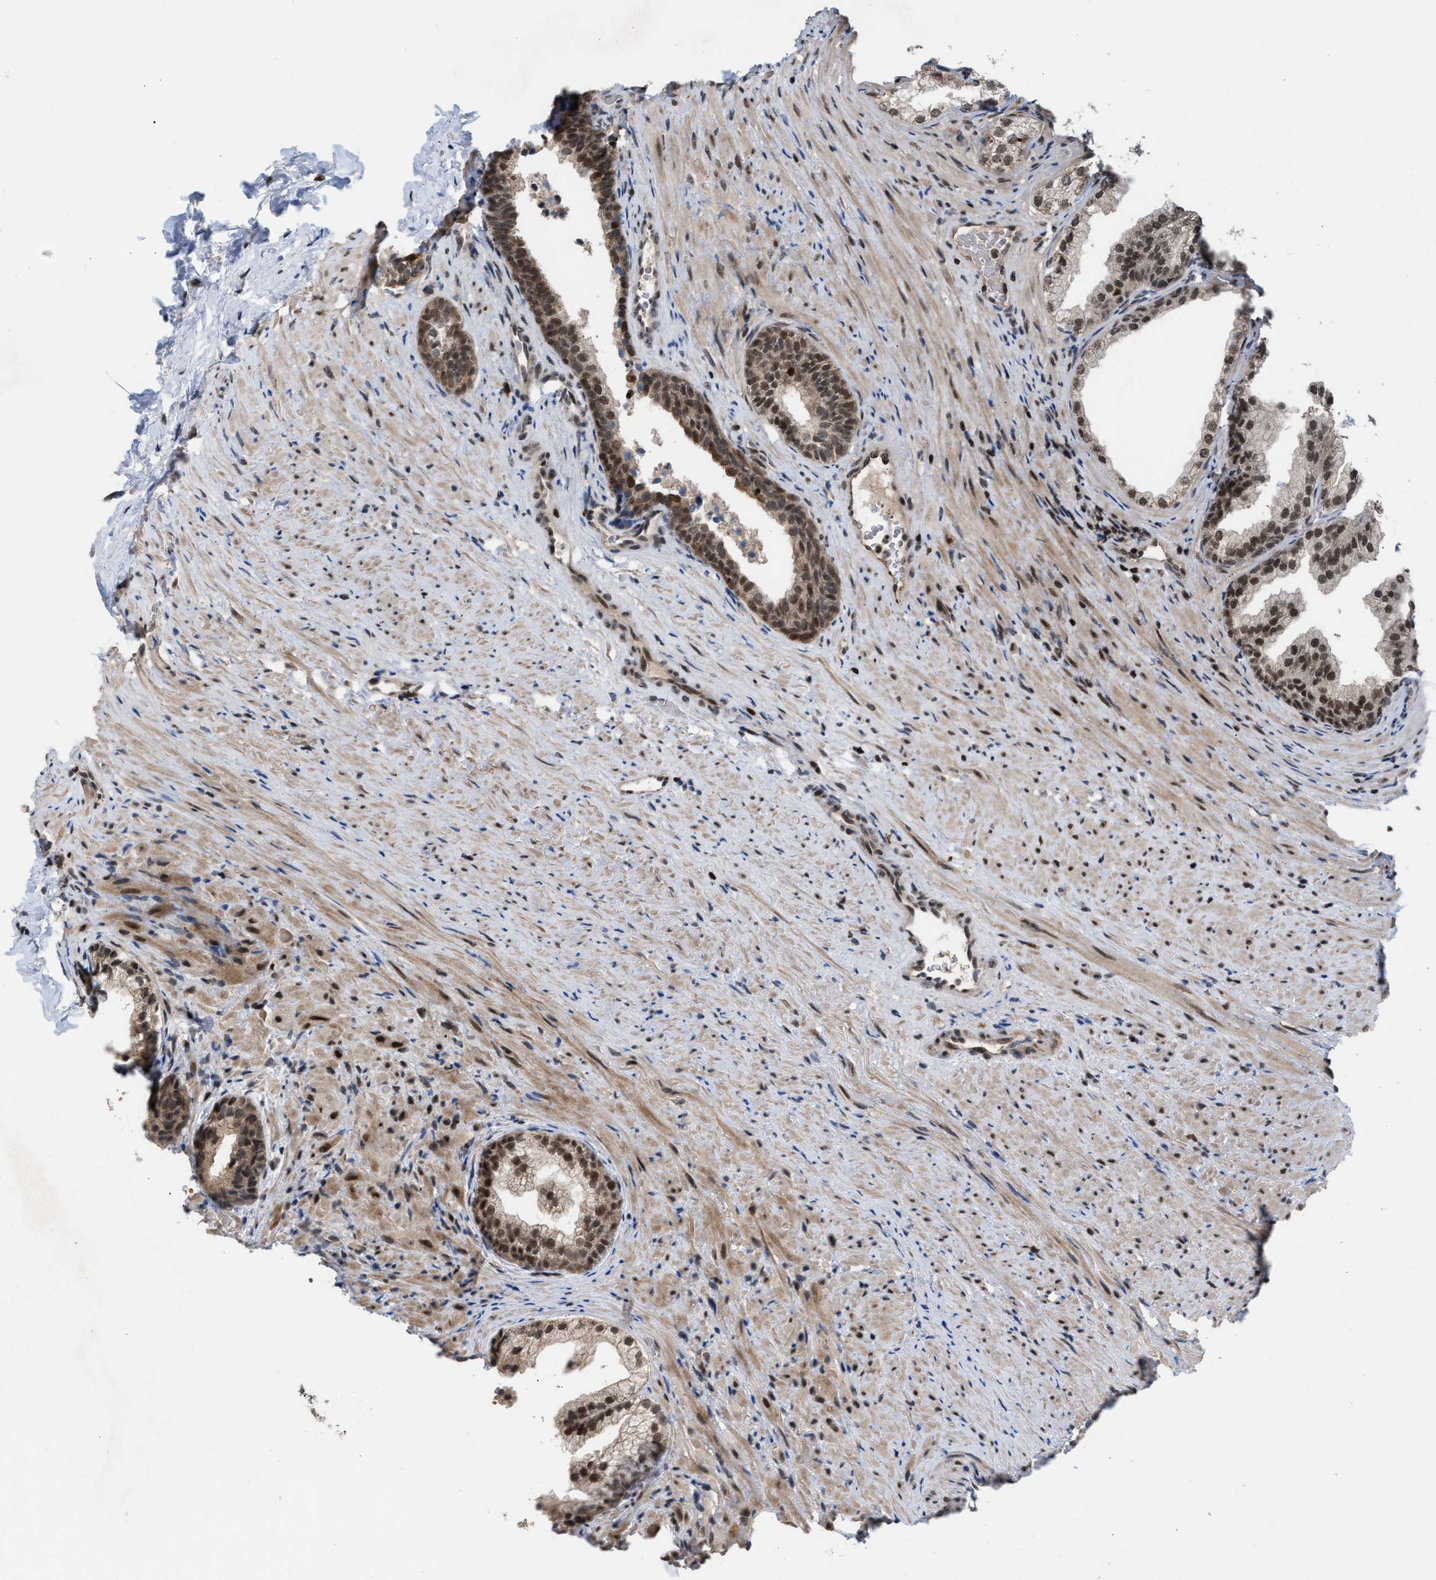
{"staining": {"intensity": "strong", "quantity": ">75%", "location": "cytoplasmic/membranous,nuclear"}, "tissue": "prostate", "cell_type": "Glandular cells", "image_type": "normal", "snomed": [{"axis": "morphology", "description": "Normal tissue, NOS"}, {"axis": "topography", "description": "Prostate"}], "caption": "Glandular cells exhibit strong cytoplasmic/membranous,nuclear expression in approximately >75% of cells in normal prostate. (IHC, brightfield microscopy, high magnification).", "gene": "C9orf78", "patient": {"sex": "male", "age": 76}}